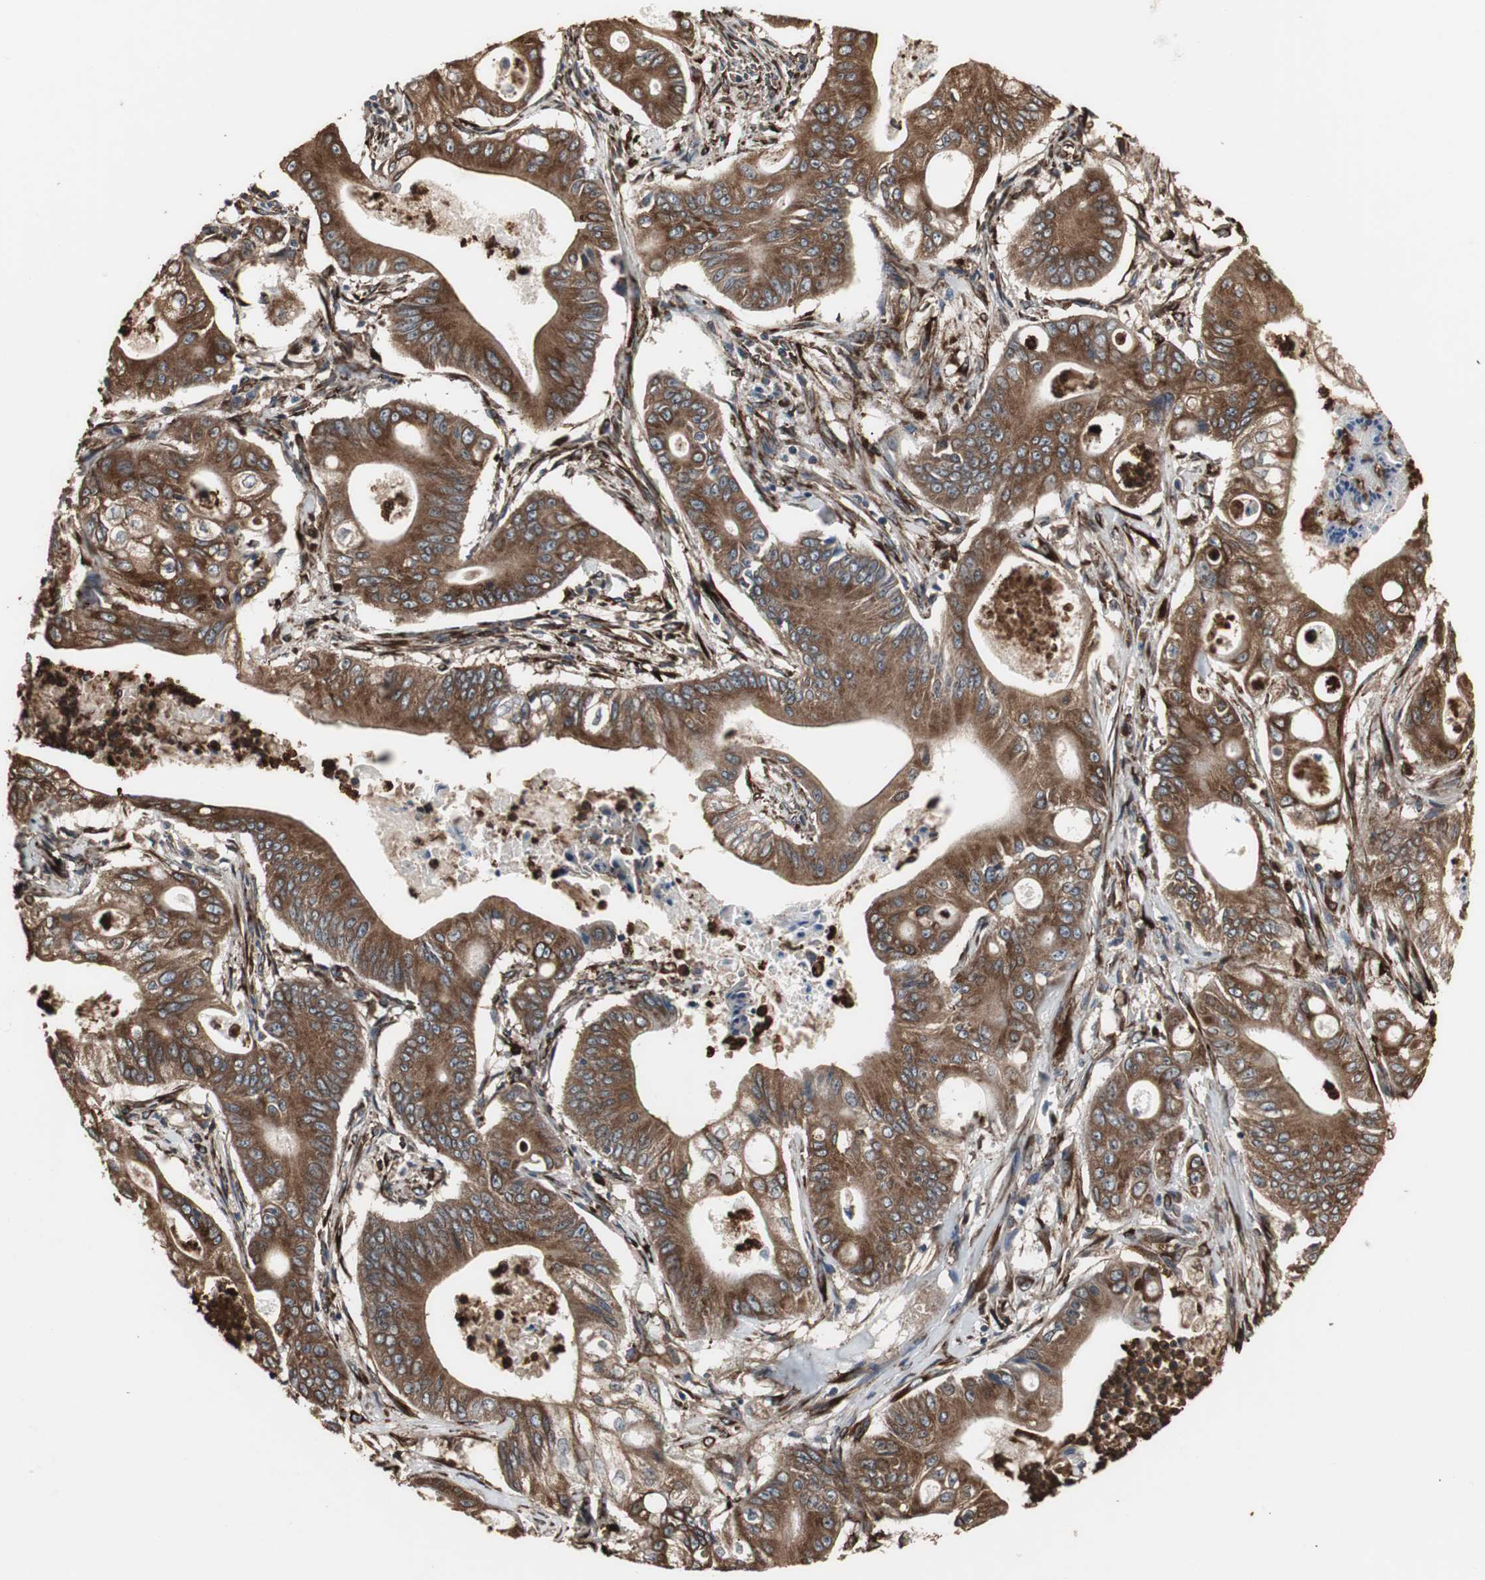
{"staining": {"intensity": "strong", "quantity": ">75%", "location": "cytoplasmic/membranous"}, "tissue": "pancreatic cancer", "cell_type": "Tumor cells", "image_type": "cancer", "snomed": [{"axis": "morphology", "description": "Normal tissue, NOS"}, {"axis": "topography", "description": "Lymph node"}], "caption": "Human pancreatic cancer stained with a protein marker shows strong staining in tumor cells.", "gene": "CALU", "patient": {"sex": "male", "age": 62}}